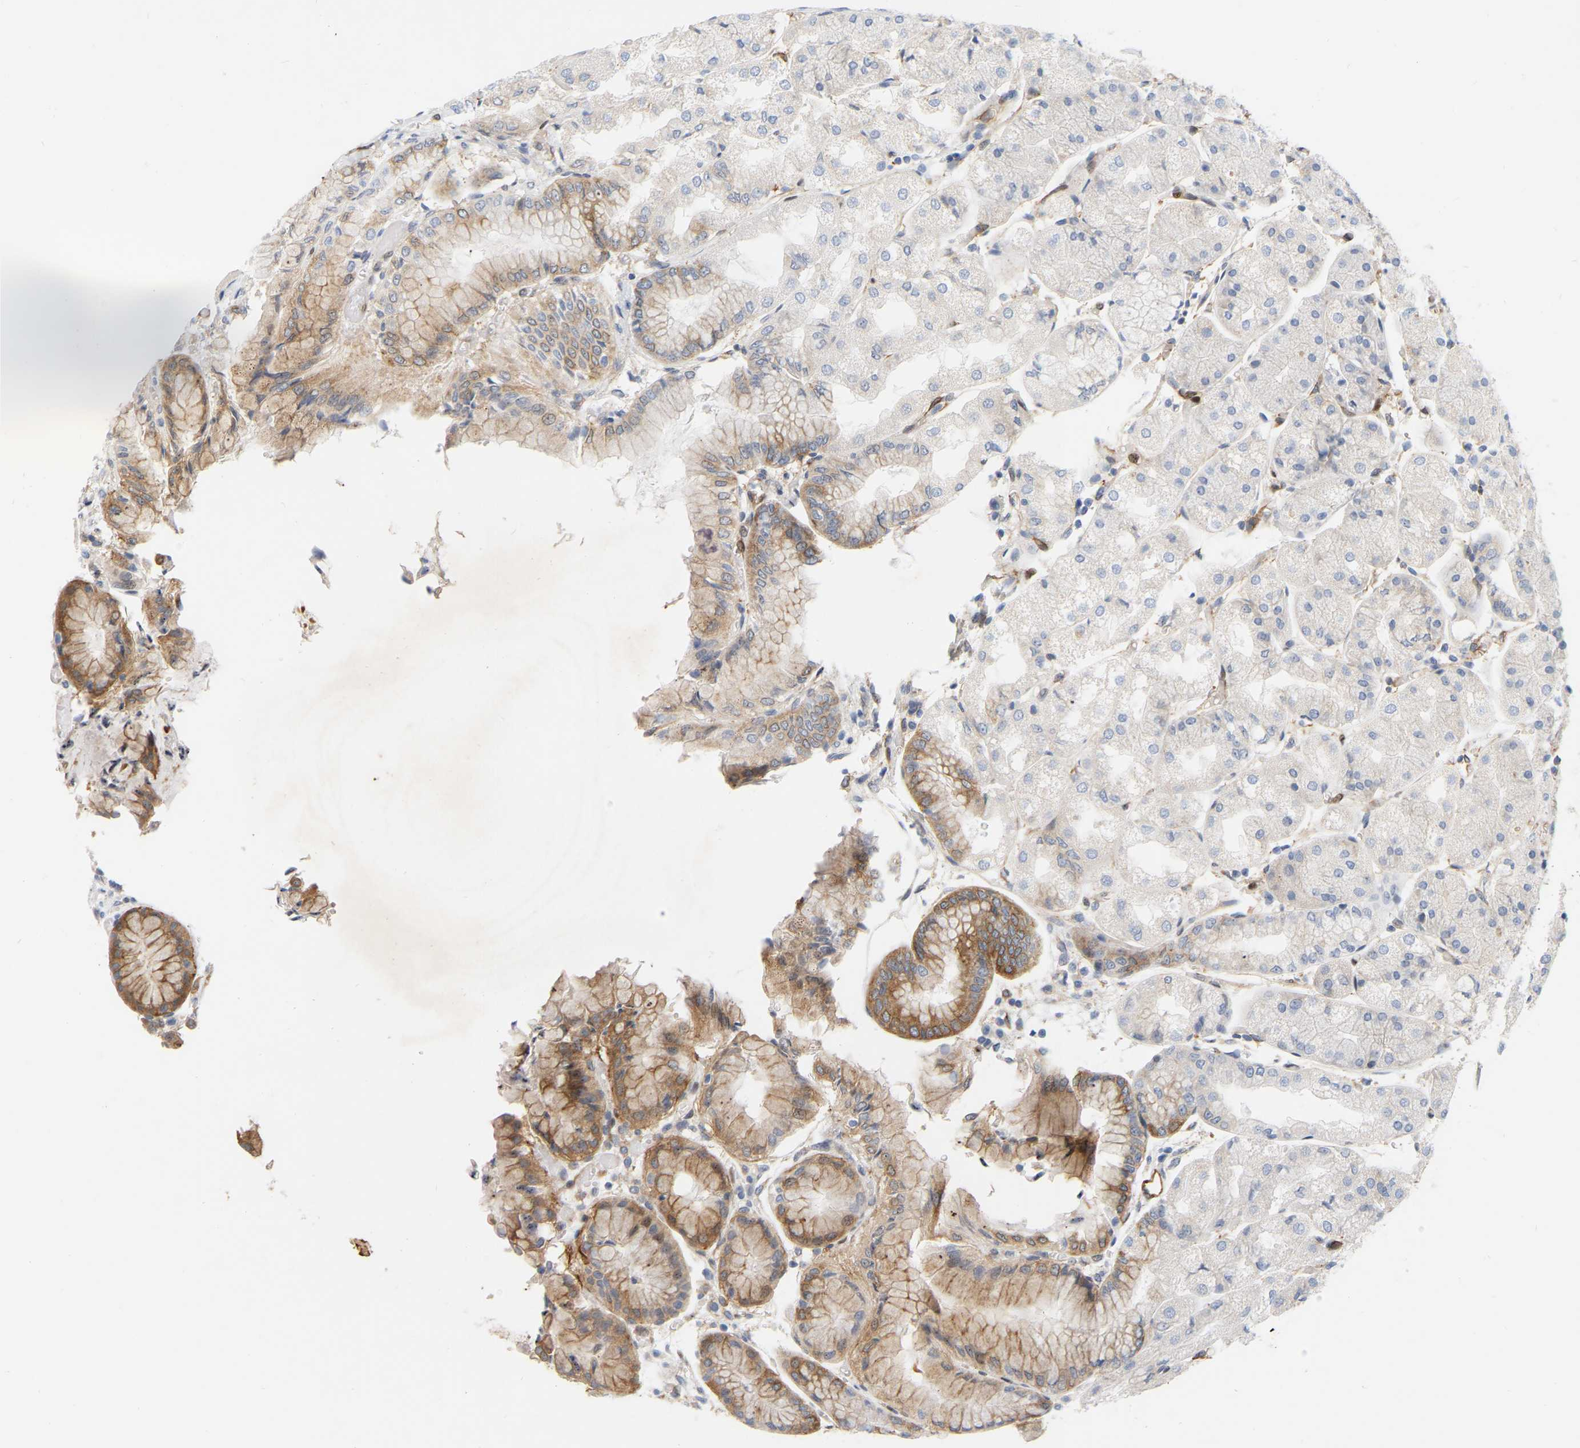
{"staining": {"intensity": "strong", "quantity": "25%-75%", "location": "cytoplasmic/membranous"}, "tissue": "stomach", "cell_type": "Glandular cells", "image_type": "normal", "snomed": [{"axis": "morphology", "description": "Normal tissue, NOS"}, {"axis": "topography", "description": "Stomach, upper"}], "caption": "The immunohistochemical stain shows strong cytoplasmic/membranous expression in glandular cells of normal stomach.", "gene": "RAPH1", "patient": {"sex": "male", "age": 72}}